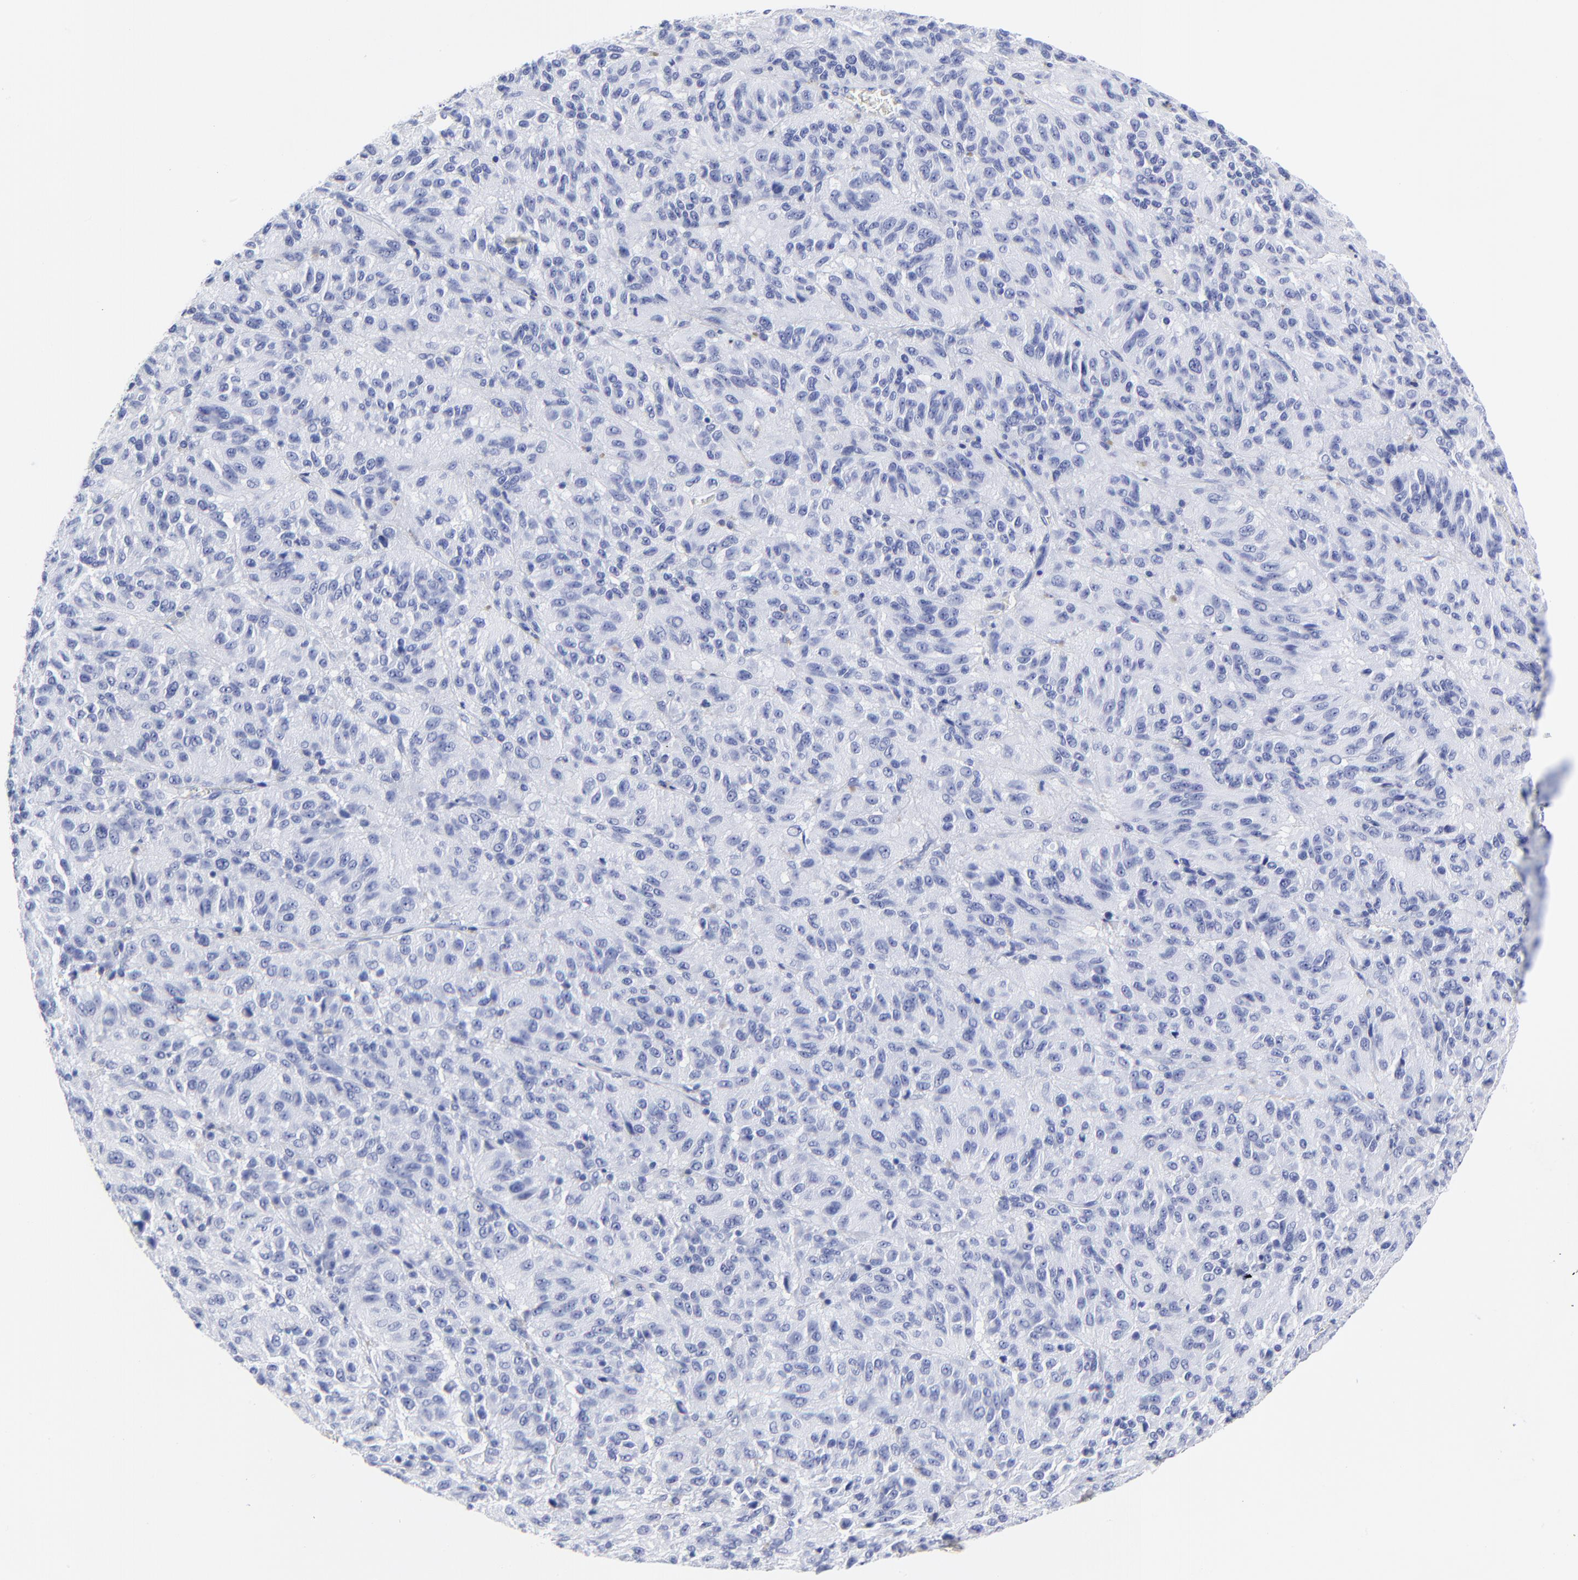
{"staining": {"intensity": "negative", "quantity": "none", "location": "none"}, "tissue": "melanoma", "cell_type": "Tumor cells", "image_type": "cancer", "snomed": [{"axis": "morphology", "description": "Malignant melanoma, Metastatic site"}, {"axis": "topography", "description": "Lung"}], "caption": "This image is of malignant melanoma (metastatic site) stained with immunohistochemistry to label a protein in brown with the nuclei are counter-stained blue. There is no staining in tumor cells. (DAB (3,3'-diaminobenzidine) immunohistochemistry with hematoxylin counter stain).", "gene": "DCN", "patient": {"sex": "male", "age": 64}}